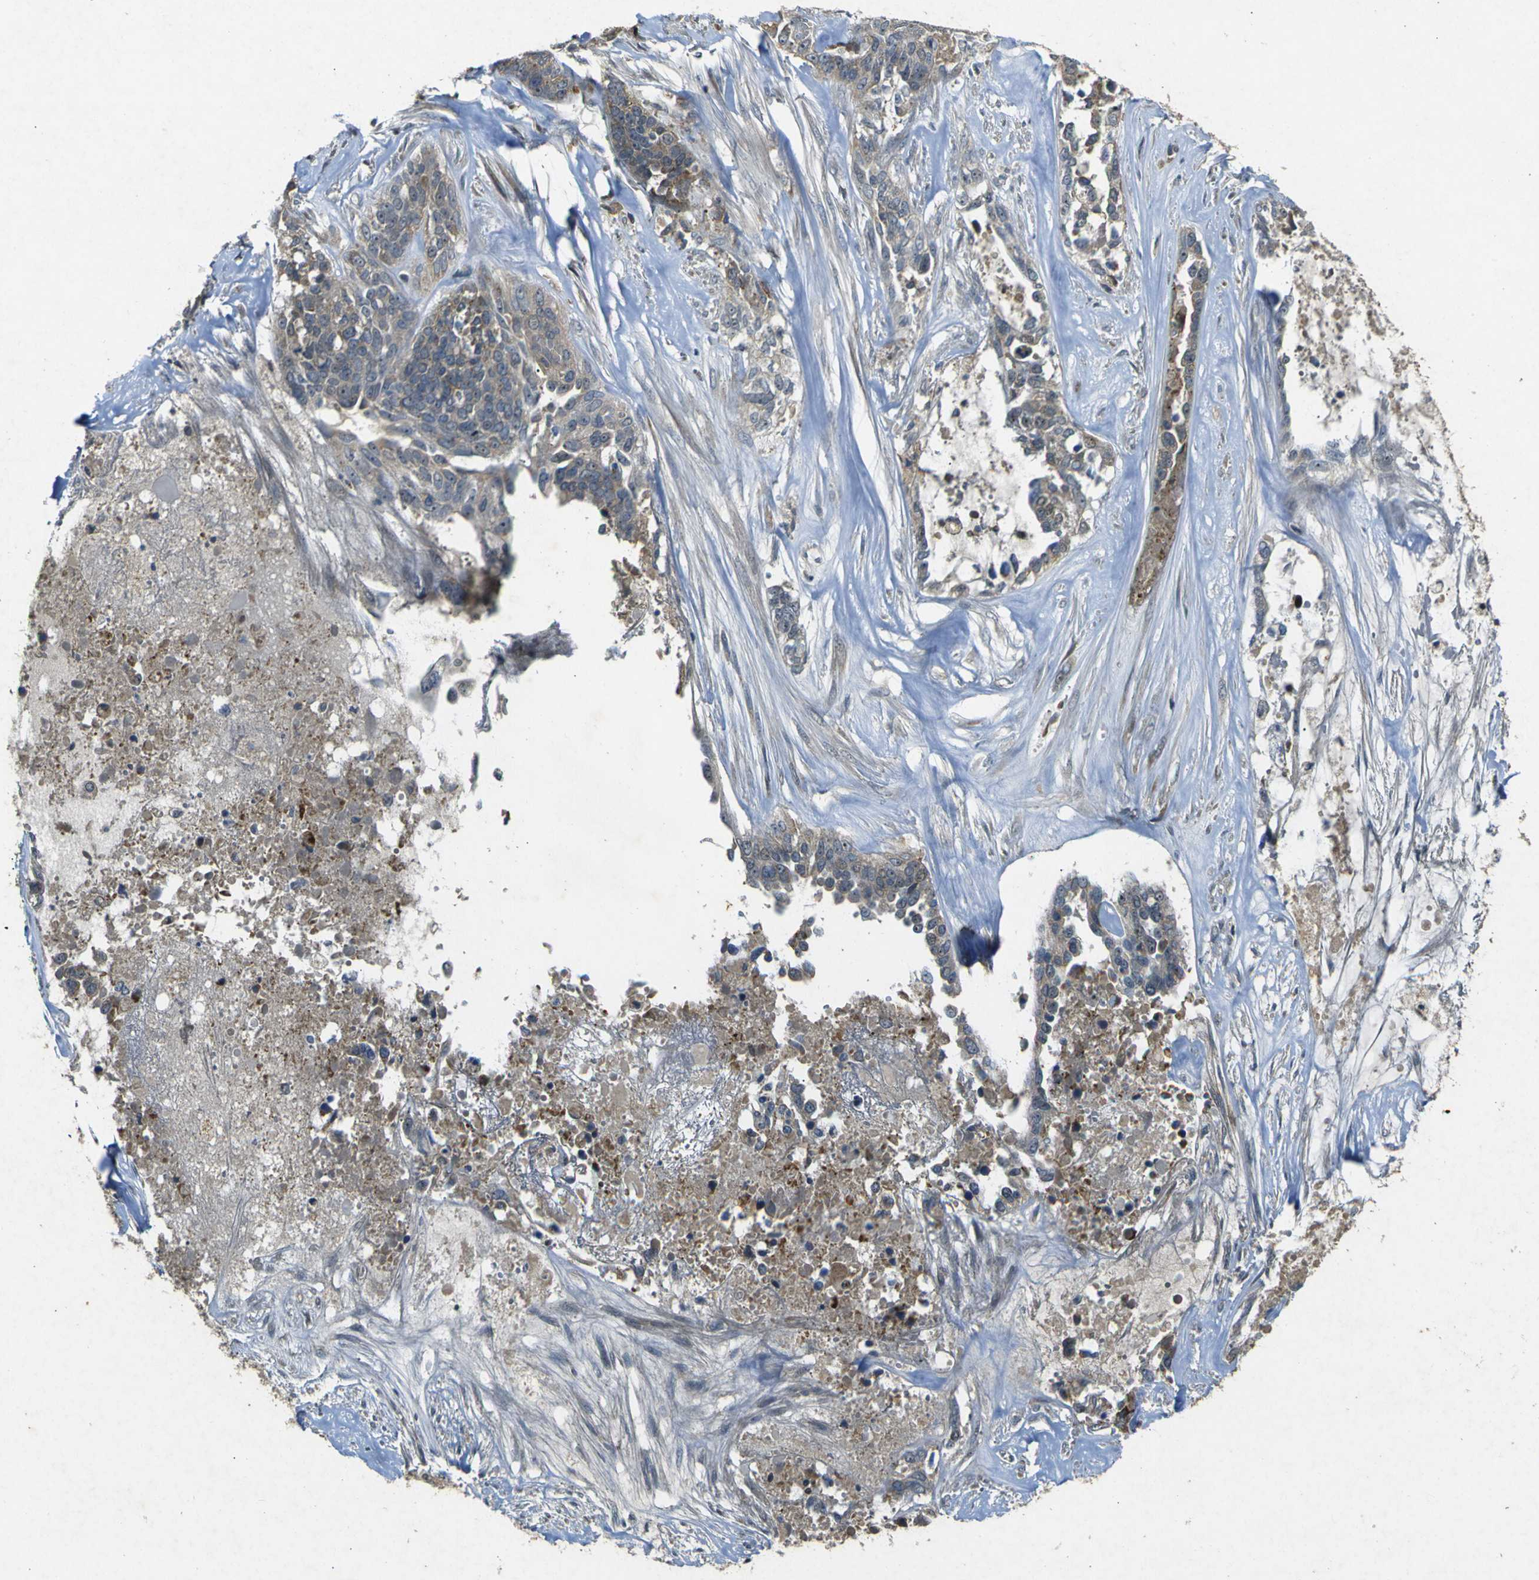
{"staining": {"intensity": "weak", "quantity": ">75%", "location": "cytoplasmic/membranous"}, "tissue": "ovarian cancer", "cell_type": "Tumor cells", "image_type": "cancer", "snomed": [{"axis": "morphology", "description": "Cystadenocarcinoma, serous, NOS"}, {"axis": "topography", "description": "Ovary"}], "caption": "Human ovarian cancer stained with a protein marker reveals weak staining in tumor cells.", "gene": "MAGI2", "patient": {"sex": "female", "age": 44}}